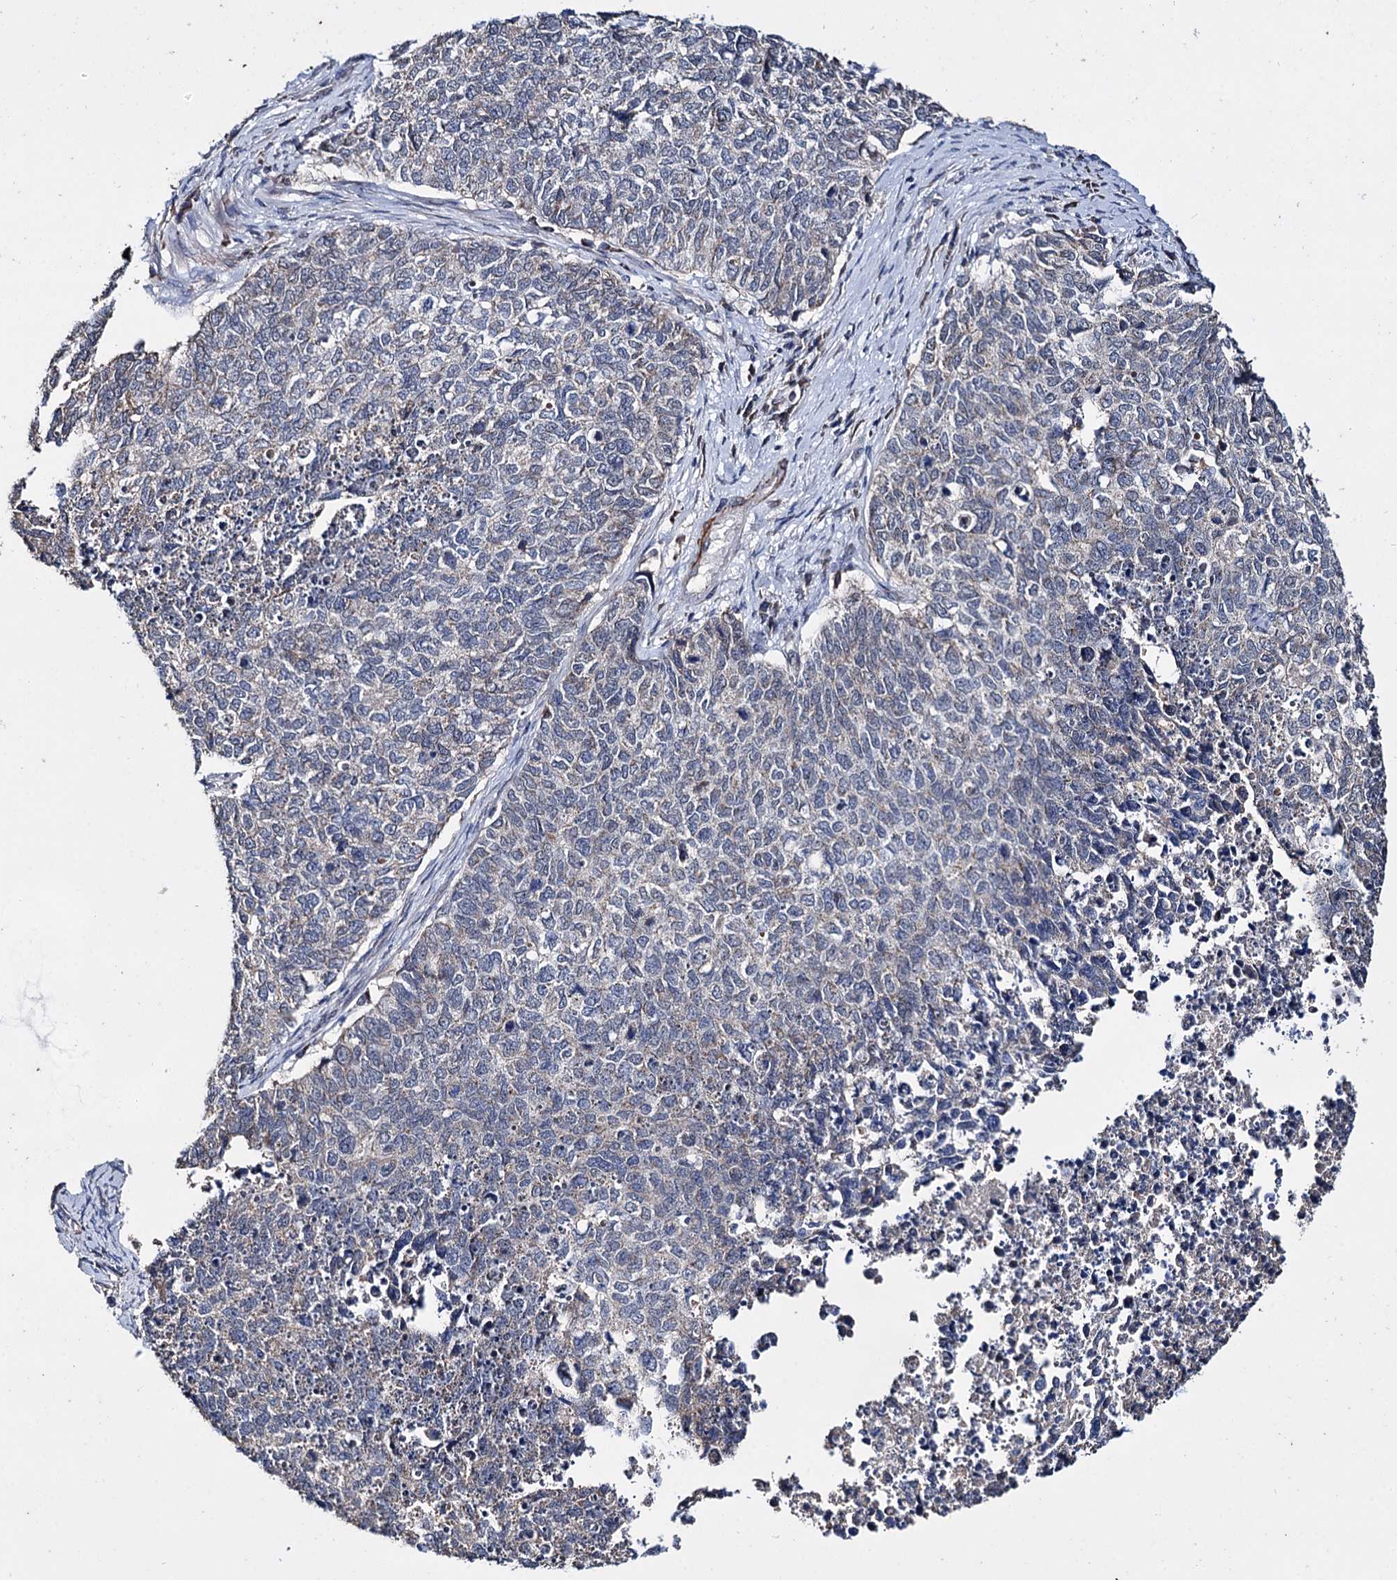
{"staining": {"intensity": "weak", "quantity": "<25%", "location": "cytoplasmic/membranous"}, "tissue": "cervical cancer", "cell_type": "Tumor cells", "image_type": "cancer", "snomed": [{"axis": "morphology", "description": "Squamous cell carcinoma, NOS"}, {"axis": "topography", "description": "Cervix"}], "caption": "DAB immunohistochemical staining of cervical squamous cell carcinoma exhibits no significant expression in tumor cells. (IHC, brightfield microscopy, high magnification).", "gene": "CLPB", "patient": {"sex": "female", "age": 63}}